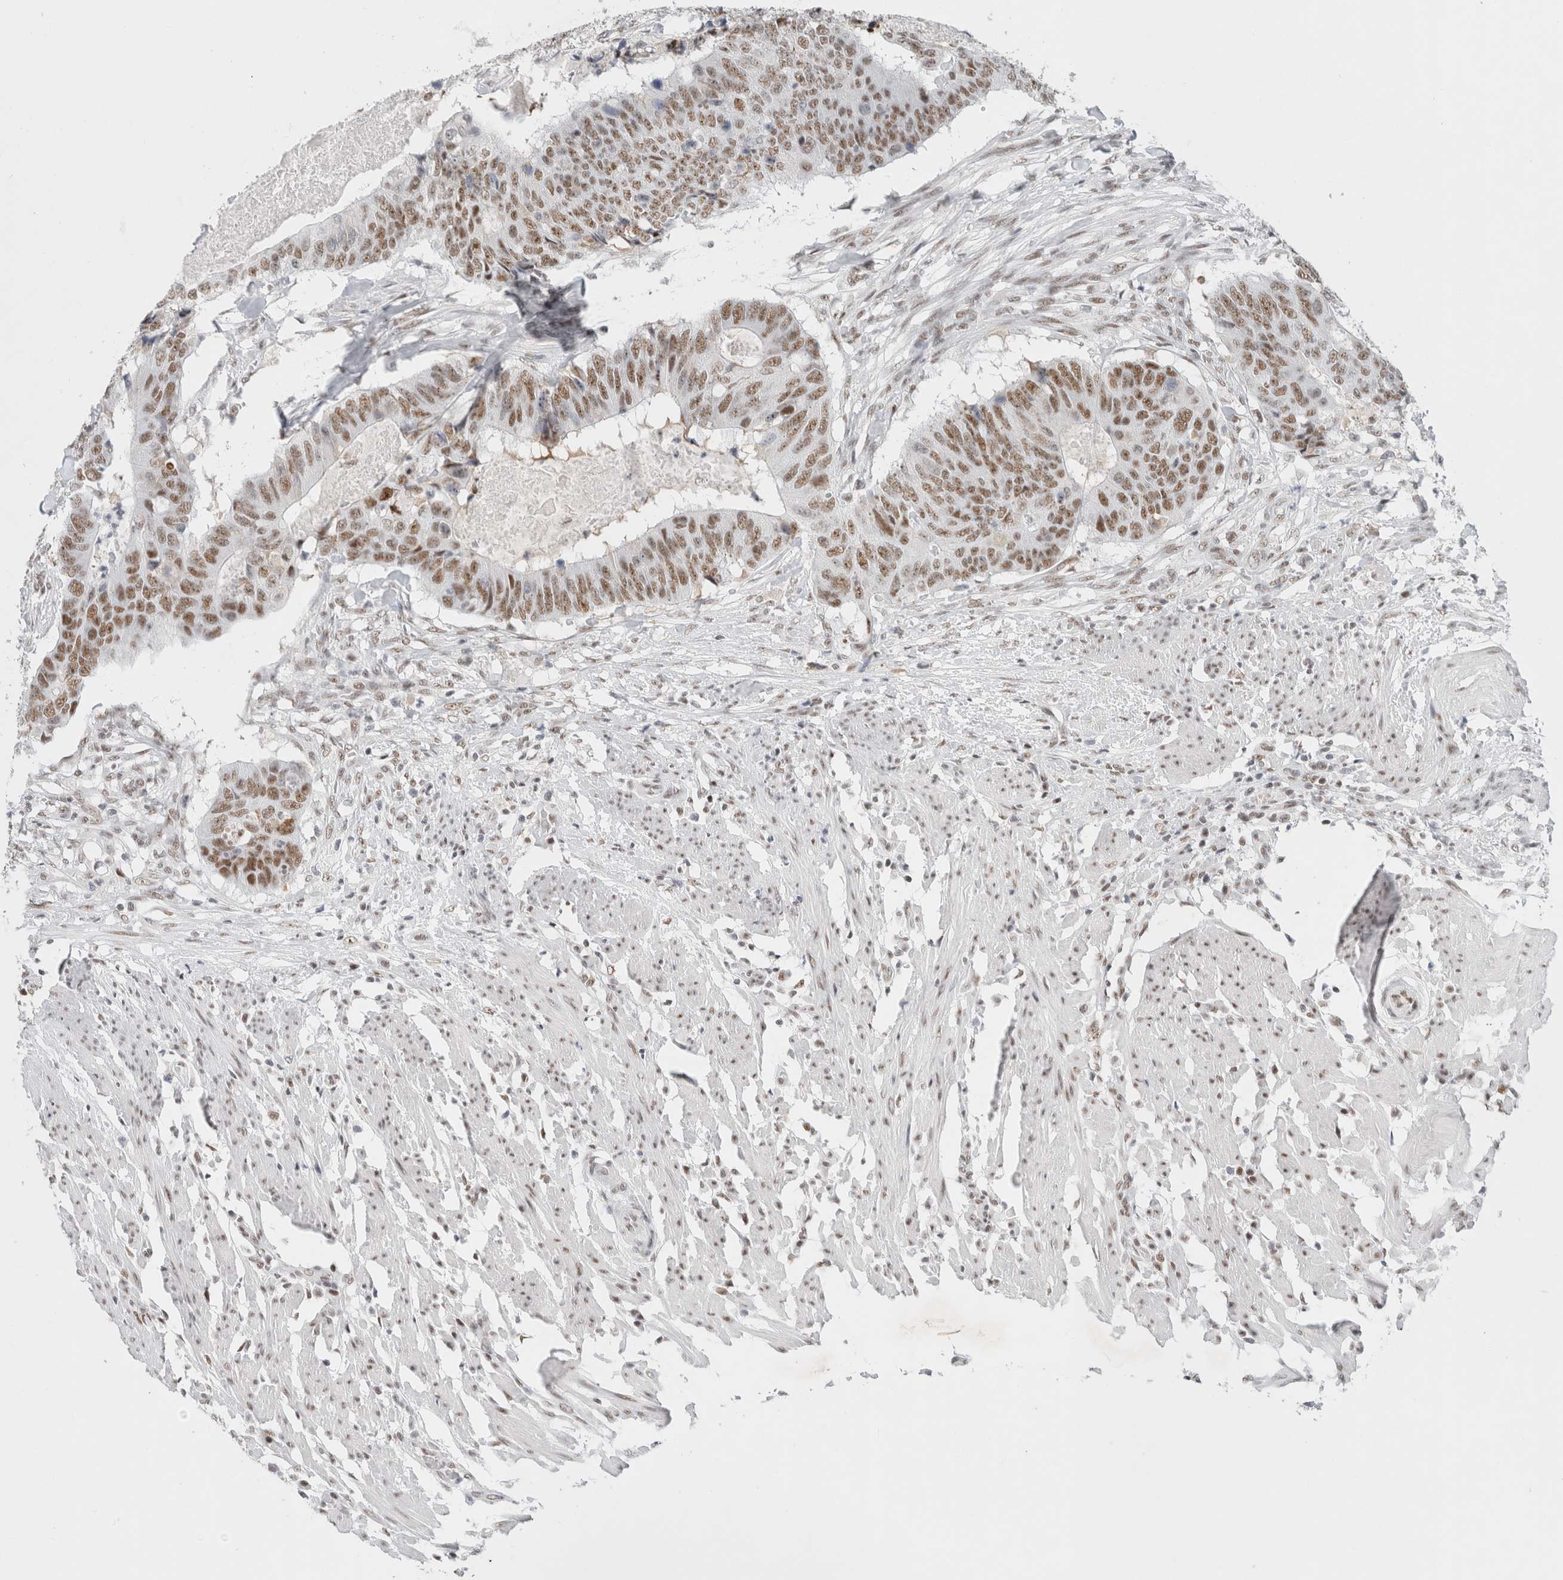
{"staining": {"intensity": "moderate", "quantity": ">75%", "location": "nuclear"}, "tissue": "colorectal cancer", "cell_type": "Tumor cells", "image_type": "cancer", "snomed": [{"axis": "morphology", "description": "Adenocarcinoma, NOS"}, {"axis": "topography", "description": "Colon"}], "caption": "The immunohistochemical stain shows moderate nuclear positivity in tumor cells of colorectal cancer (adenocarcinoma) tissue. The staining was performed using DAB (3,3'-diaminobenzidine) to visualize the protein expression in brown, while the nuclei were stained in blue with hematoxylin (Magnification: 20x).", "gene": "COPS7A", "patient": {"sex": "male", "age": 56}}